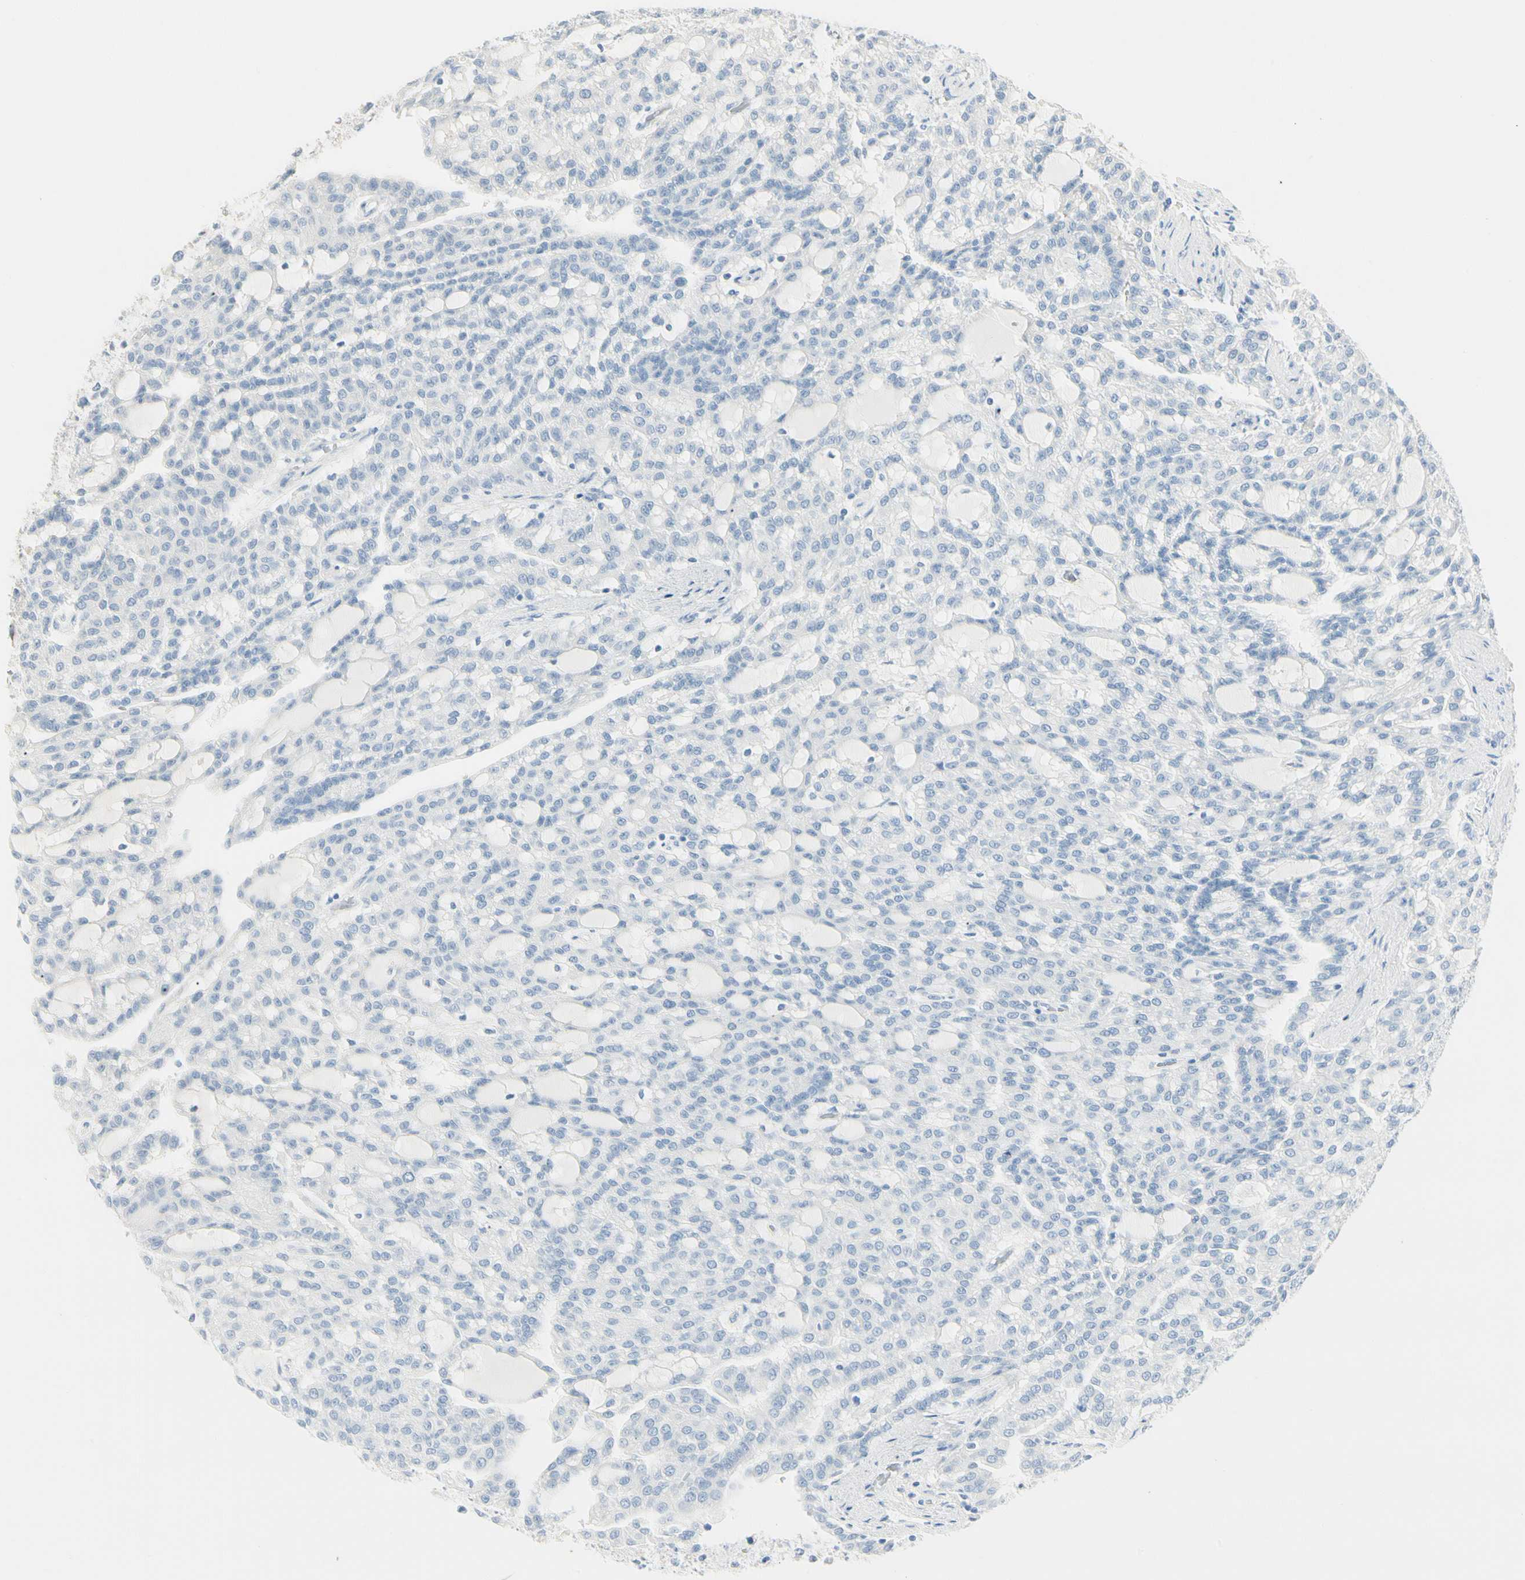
{"staining": {"intensity": "negative", "quantity": "none", "location": "none"}, "tissue": "renal cancer", "cell_type": "Tumor cells", "image_type": "cancer", "snomed": [{"axis": "morphology", "description": "Adenocarcinoma, NOS"}, {"axis": "topography", "description": "Kidney"}], "caption": "Immunohistochemistry (IHC) of renal cancer shows no positivity in tumor cells. (Stains: DAB immunohistochemistry (IHC) with hematoxylin counter stain, Microscopy: brightfield microscopy at high magnification).", "gene": "ALDH18A1", "patient": {"sex": "male", "age": 63}}